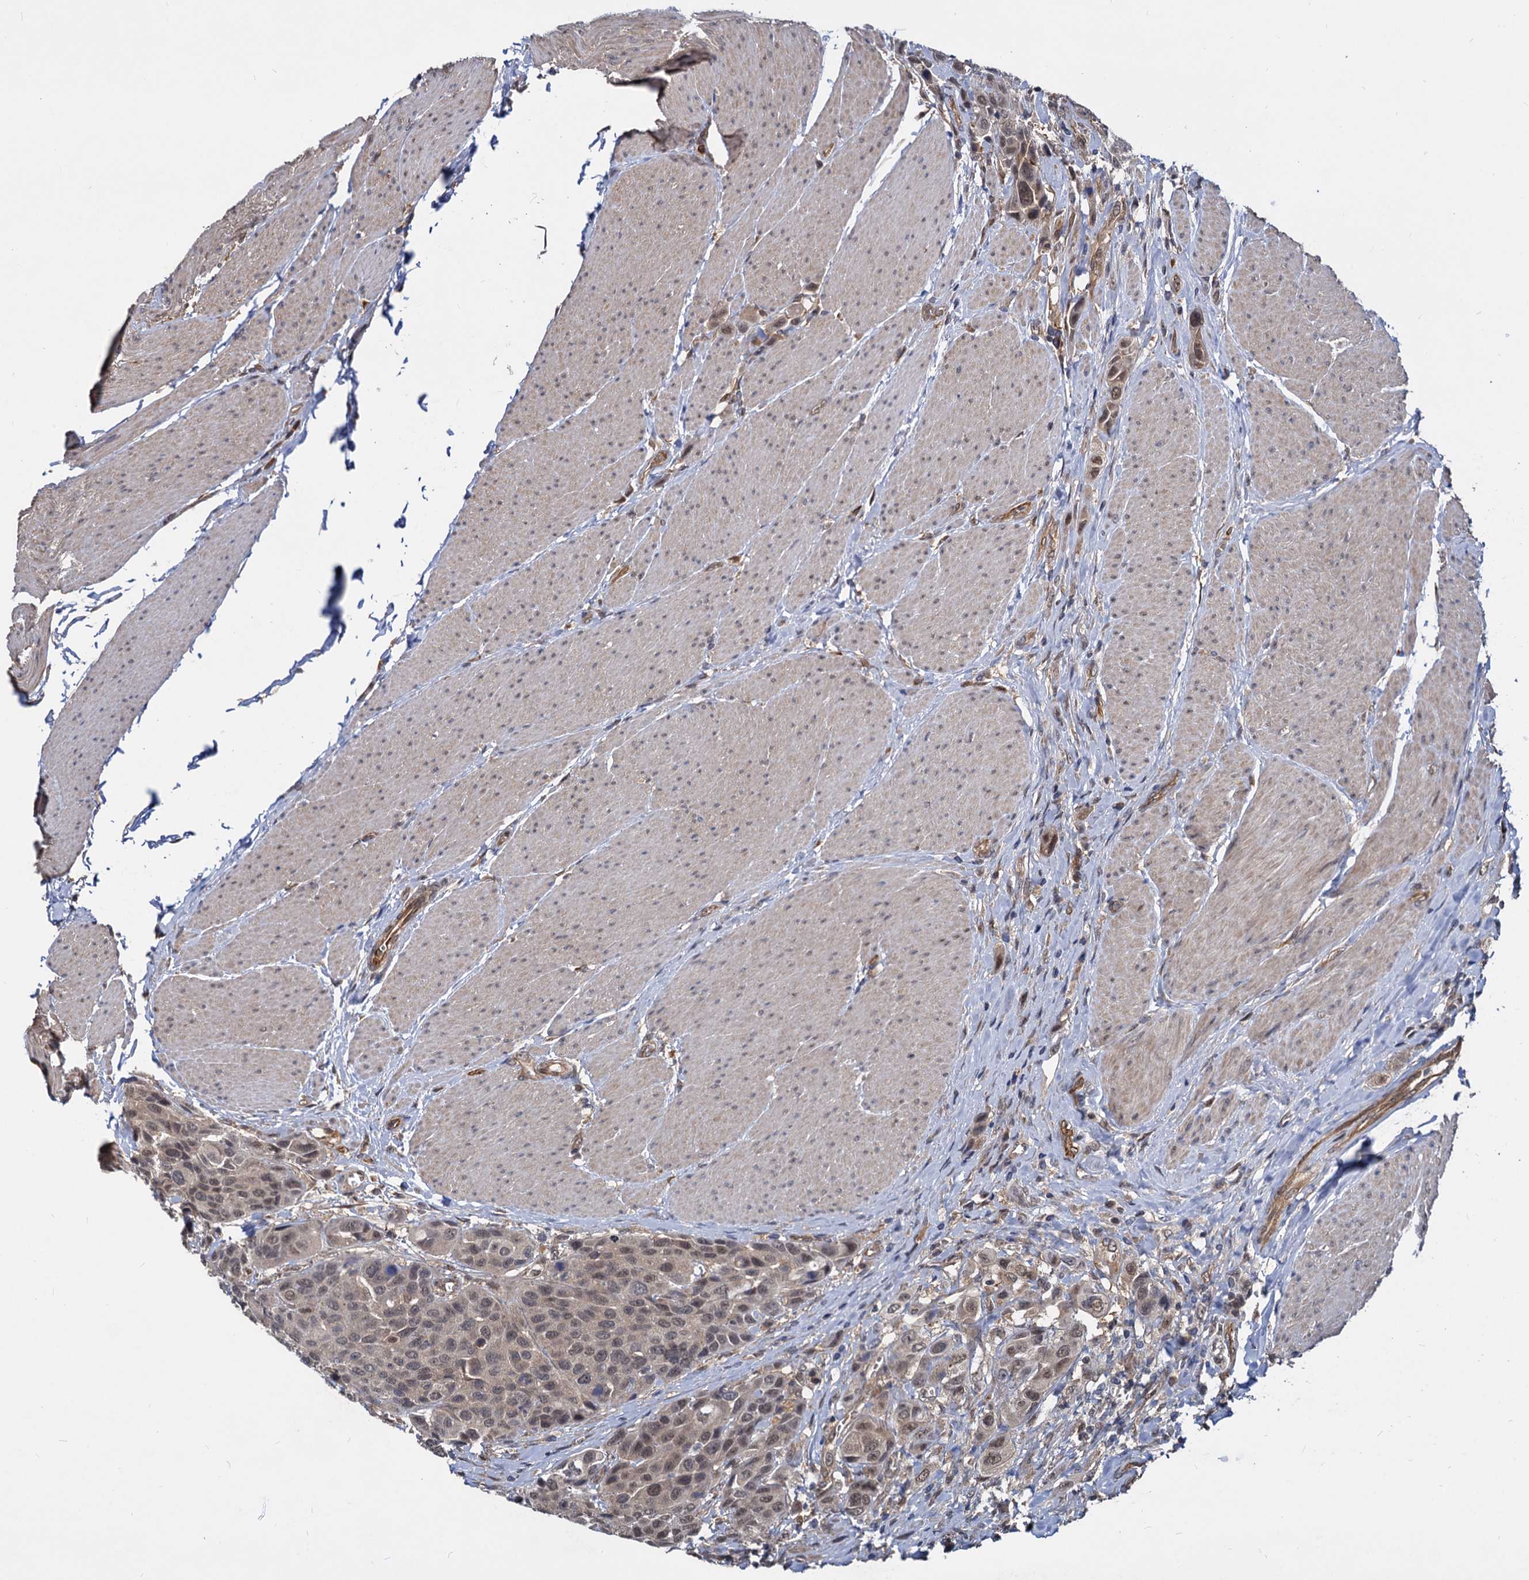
{"staining": {"intensity": "moderate", "quantity": "25%-75%", "location": "nuclear"}, "tissue": "urothelial cancer", "cell_type": "Tumor cells", "image_type": "cancer", "snomed": [{"axis": "morphology", "description": "Urothelial carcinoma, High grade"}, {"axis": "topography", "description": "Urinary bladder"}], "caption": "An immunohistochemistry micrograph of tumor tissue is shown. Protein staining in brown shows moderate nuclear positivity in urothelial cancer within tumor cells. (Brightfield microscopy of DAB IHC at high magnification).", "gene": "PSMD4", "patient": {"sex": "male", "age": 50}}